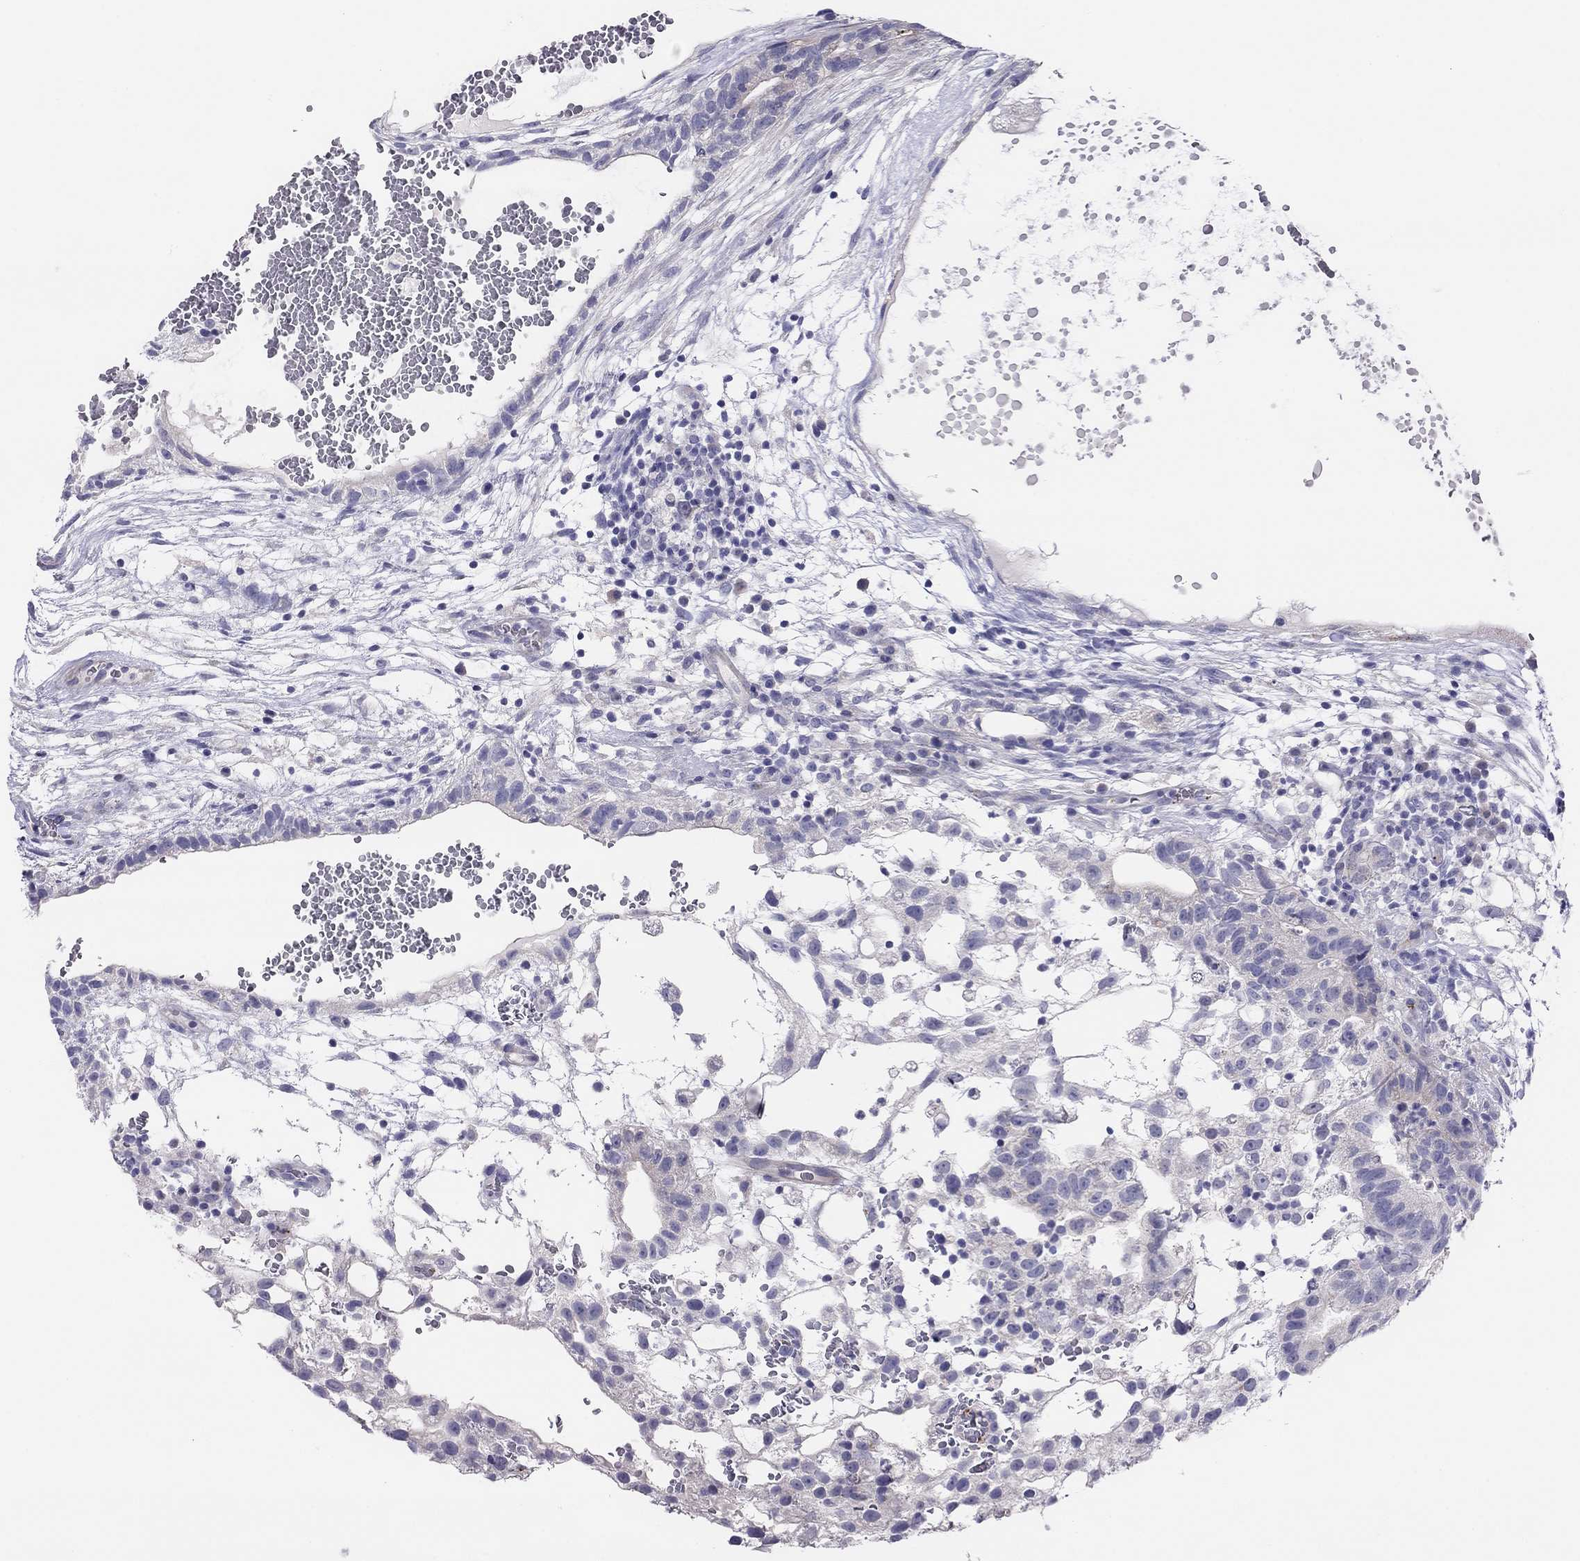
{"staining": {"intensity": "negative", "quantity": "none", "location": "none"}, "tissue": "testis cancer", "cell_type": "Tumor cells", "image_type": "cancer", "snomed": [{"axis": "morphology", "description": "Normal tissue, NOS"}, {"axis": "morphology", "description": "Carcinoma, Embryonal, NOS"}, {"axis": "topography", "description": "Testis"}], "caption": "High magnification brightfield microscopy of testis cancer (embryonal carcinoma) stained with DAB (brown) and counterstained with hematoxylin (blue): tumor cells show no significant positivity. (Immunohistochemistry (ihc), brightfield microscopy, high magnification).", "gene": "MGAT4C", "patient": {"sex": "male", "age": 32}}